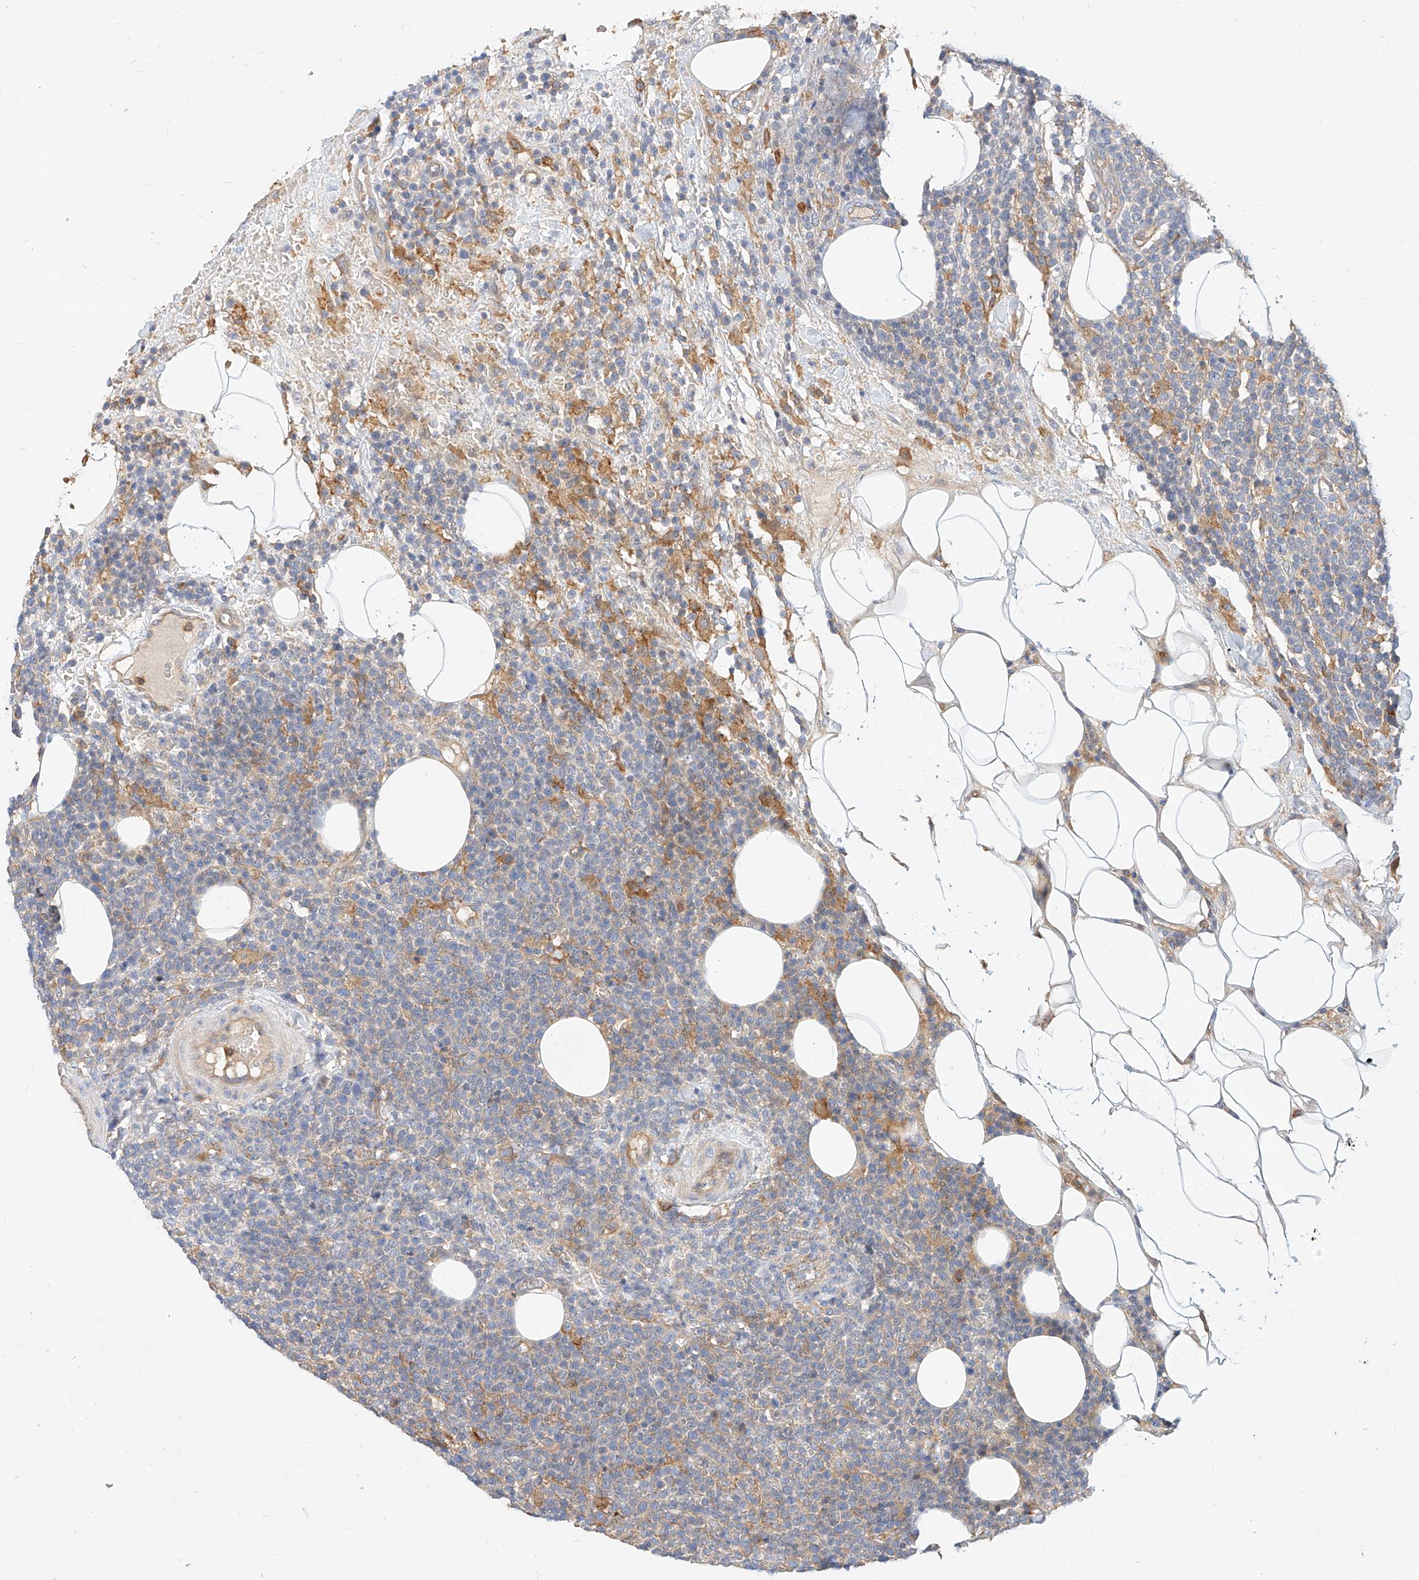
{"staining": {"intensity": "negative", "quantity": "none", "location": "none"}, "tissue": "lymphoma", "cell_type": "Tumor cells", "image_type": "cancer", "snomed": [{"axis": "morphology", "description": "Malignant lymphoma, non-Hodgkin's type, High grade"}, {"axis": "topography", "description": "Lymph node"}], "caption": "High magnification brightfield microscopy of lymphoma stained with DAB (3,3'-diaminobenzidine) (brown) and counterstained with hematoxylin (blue): tumor cells show no significant expression. (DAB (3,3'-diaminobenzidine) immunohistochemistry (IHC), high magnification).", "gene": "NFAM1", "patient": {"sex": "male", "age": 61}}